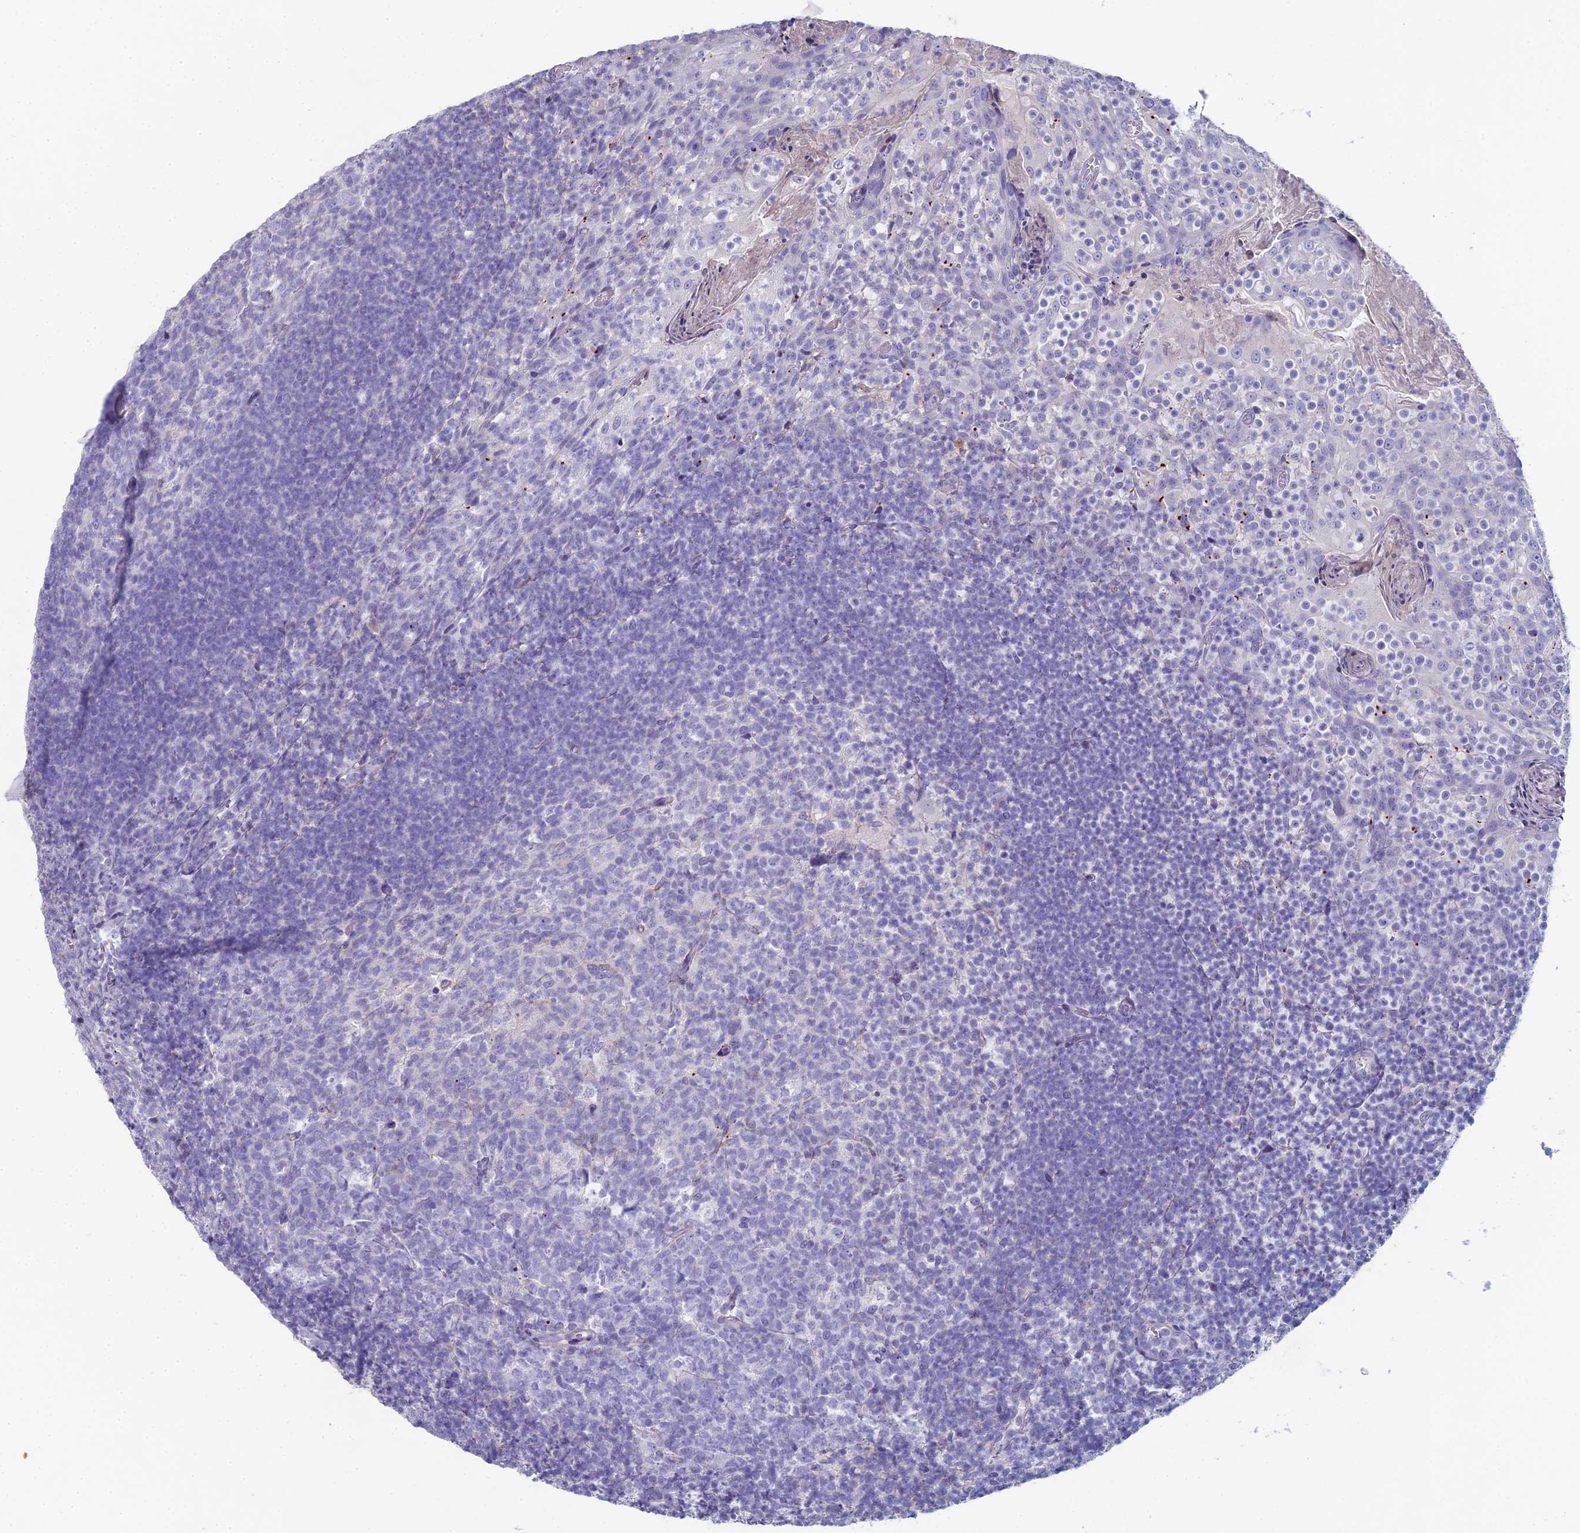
{"staining": {"intensity": "negative", "quantity": "none", "location": "none"}, "tissue": "tonsil", "cell_type": "Germinal center cells", "image_type": "normal", "snomed": [{"axis": "morphology", "description": "Normal tissue, NOS"}, {"axis": "topography", "description": "Tonsil"}], "caption": "DAB (3,3'-diaminobenzidine) immunohistochemical staining of unremarkable tonsil reveals no significant staining in germinal center cells.", "gene": "NCAM1", "patient": {"sex": "female", "age": 10}}